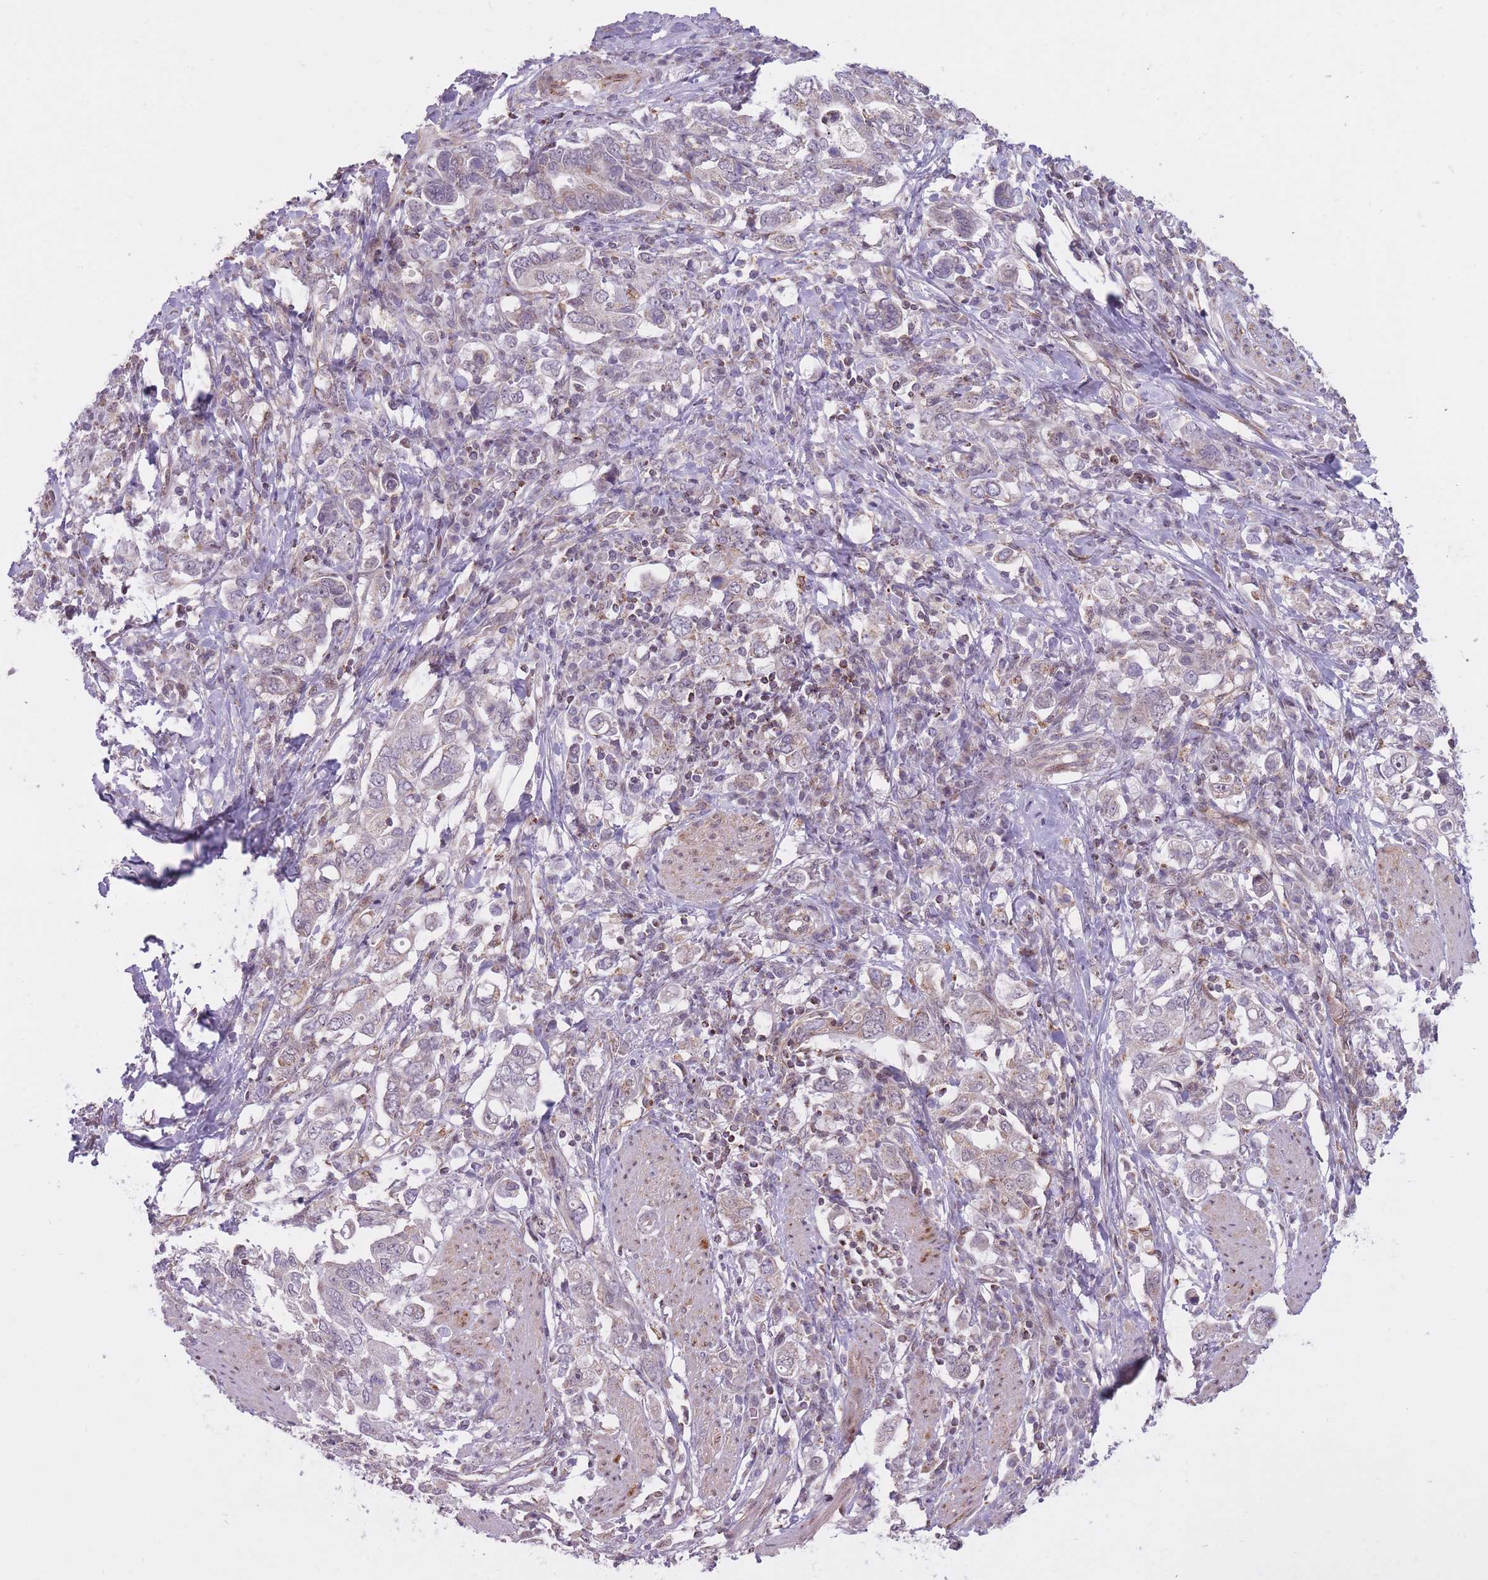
{"staining": {"intensity": "negative", "quantity": "none", "location": "none"}, "tissue": "stomach cancer", "cell_type": "Tumor cells", "image_type": "cancer", "snomed": [{"axis": "morphology", "description": "Adenocarcinoma, NOS"}, {"axis": "topography", "description": "Stomach, upper"}, {"axis": "topography", "description": "Stomach"}], "caption": "Tumor cells show no significant protein expression in adenocarcinoma (stomach). (DAB IHC, high magnification).", "gene": "DPYSL4", "patient": {"sex": "male", "age": 62}}